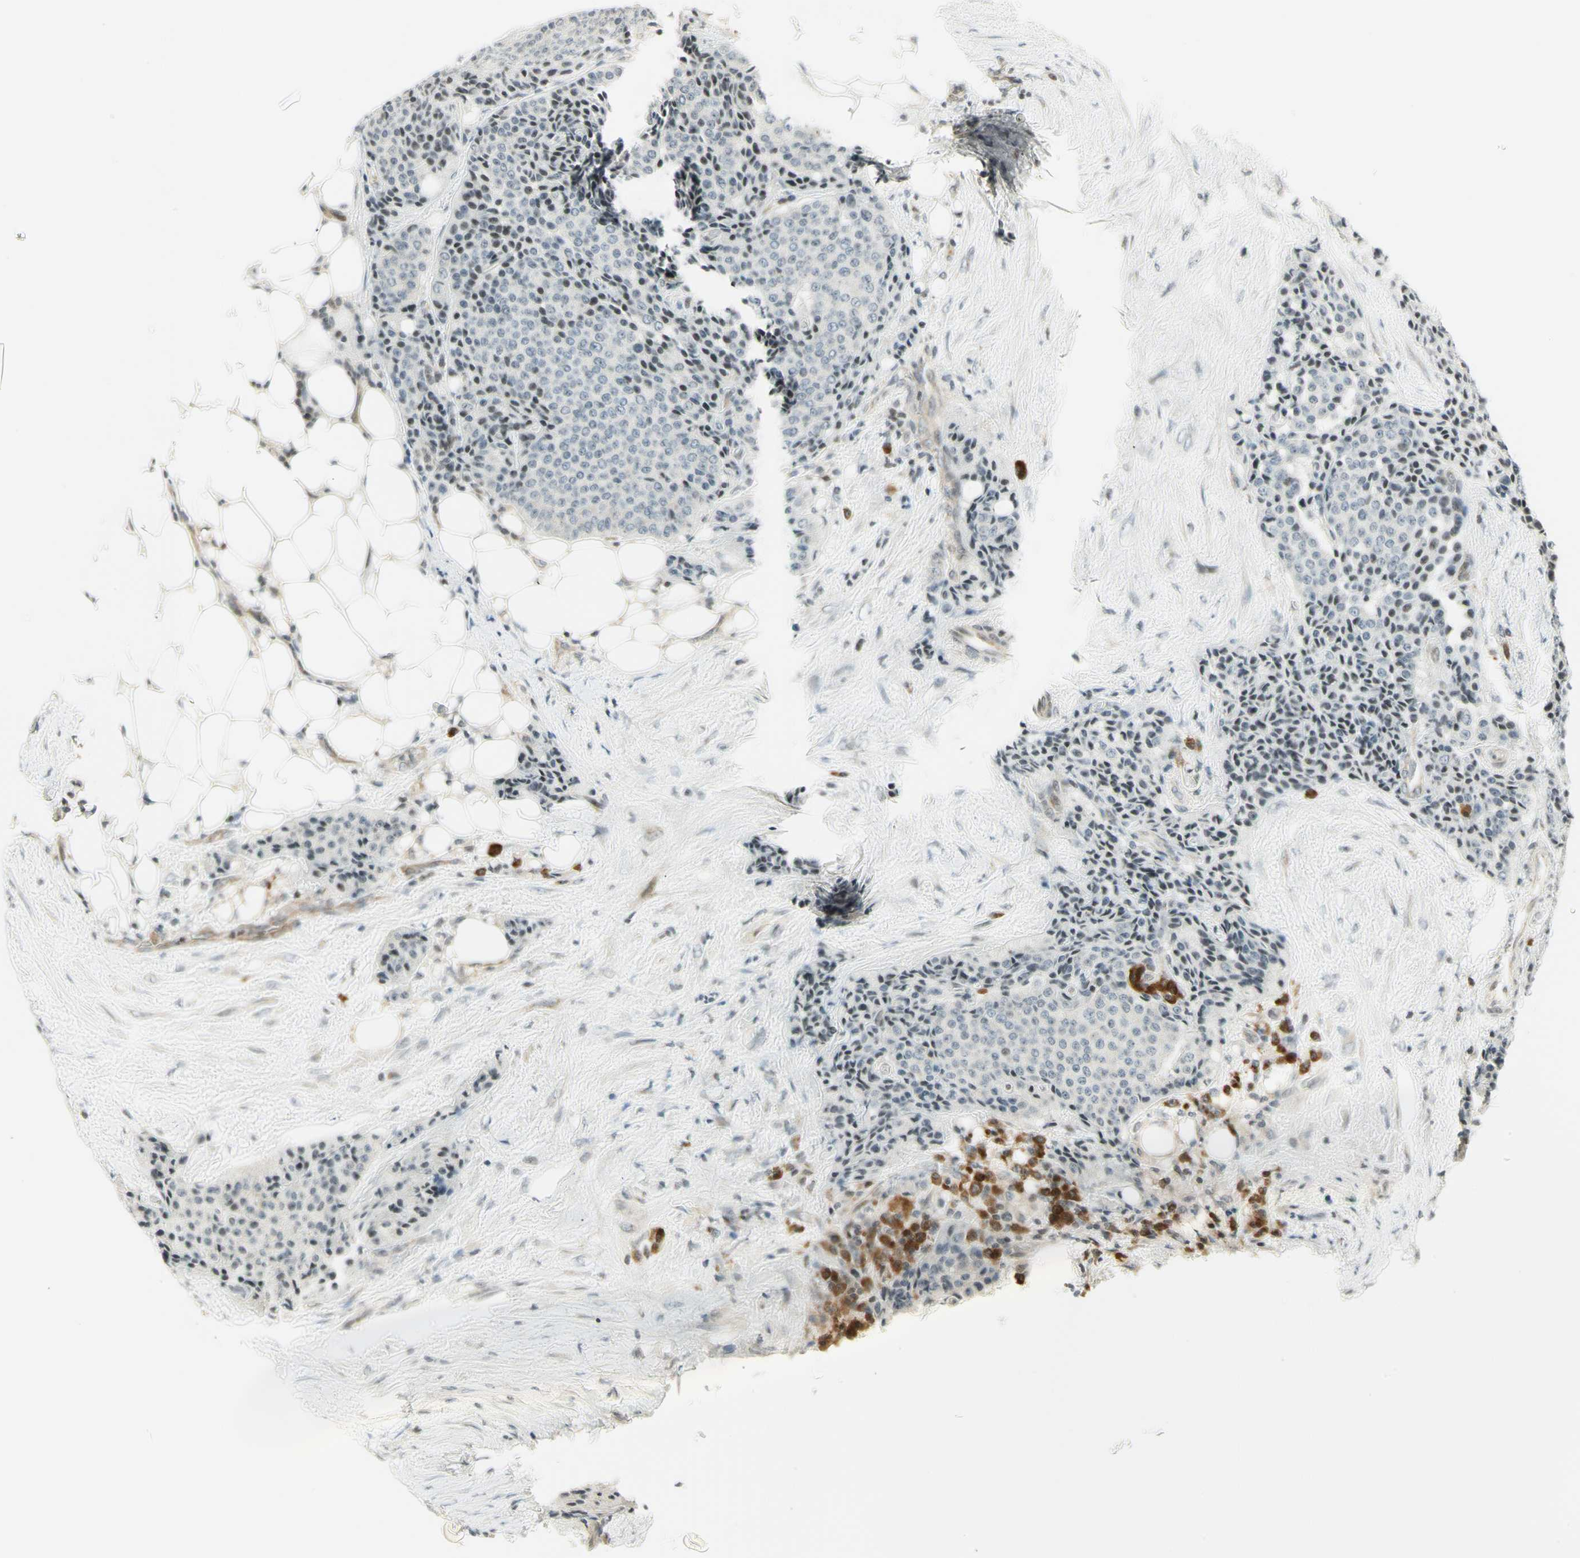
{"staining": {"intensity": "negative", "quantity": "none", "location": "none"}, "tissue": "carcinoid", "cell_type": "Tumor cells", "image_type": "cancer", "snomed": [{"axis": "morphology", "description": "Carcinoid, malignant, NOS"}, {"axis": "topography", "description": "Colon"}], "caption": "This is a photomicrograph of IHC staining of carcinoid (malignant), which shows no staining in tumor cells. (Brightfield microscopy of DAB (3,3'-diaminobenzidine) immunohistochemistry at high magnification).", "gene": "TPT1", "patient": {"sex": "female", "age": 61}}